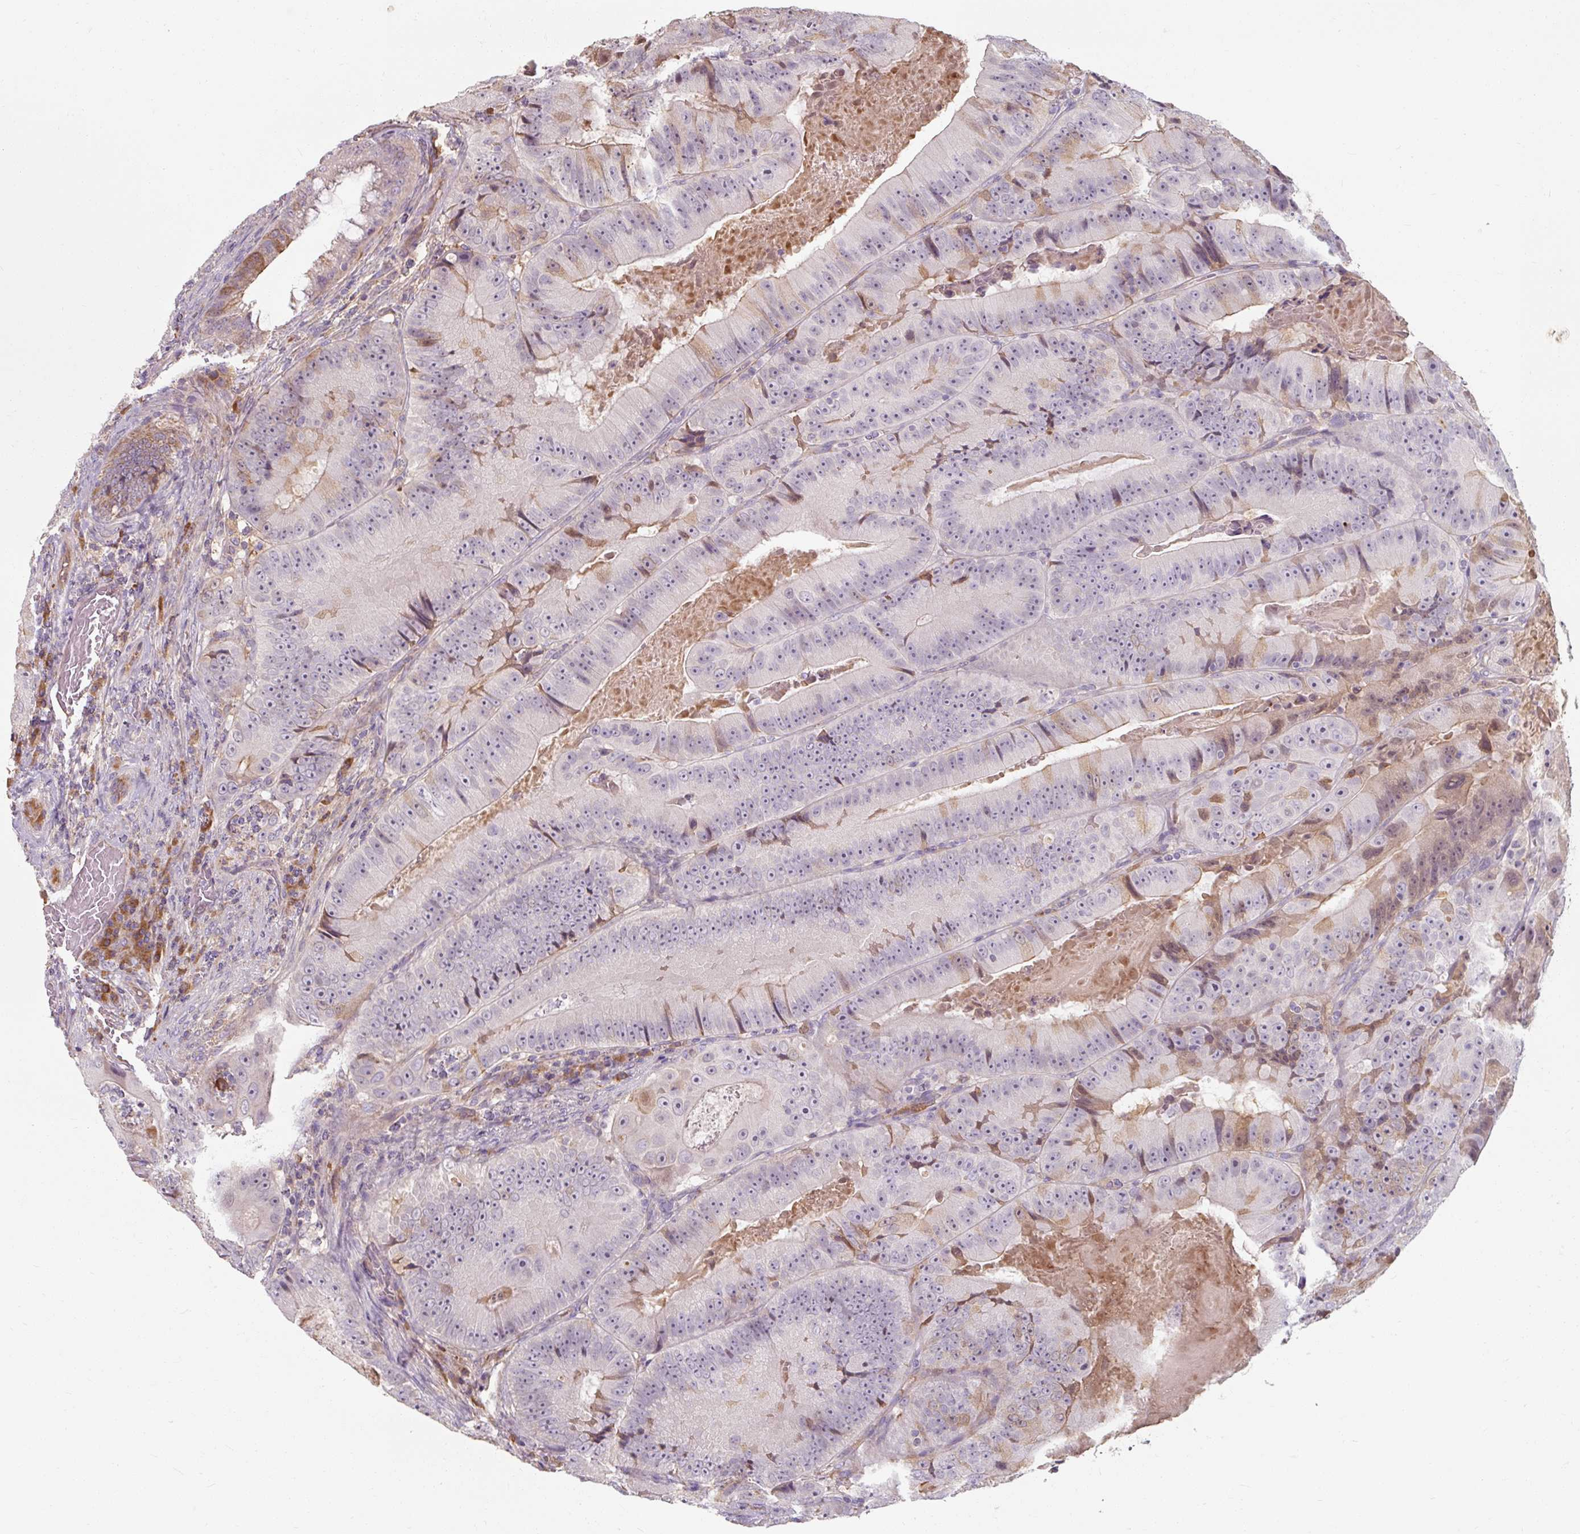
{"staining": {"intensity": "moderate", "quantity": "<25%", "location": "cytoplasmic/membranous,nuclear"}, "tissue": "colorectal cancer", "cell_type": "Tumor cells", "image_type": "cancer", "snomed": [{"axis": "morphology", "description": "Adenocarcinoma, NOS"}, {"axis": "topography", "description": "Colon"}], "caption": "There is low levels of moderate cytoplasmic/membranous and nuclear positivity in tumor cells of colorectal cancer (adenocarcinoma), as demonstrated by immunohistochemical staining (brown color).", "gene": "TSEN54", "patient": {"sex": "female", "age": 86}}